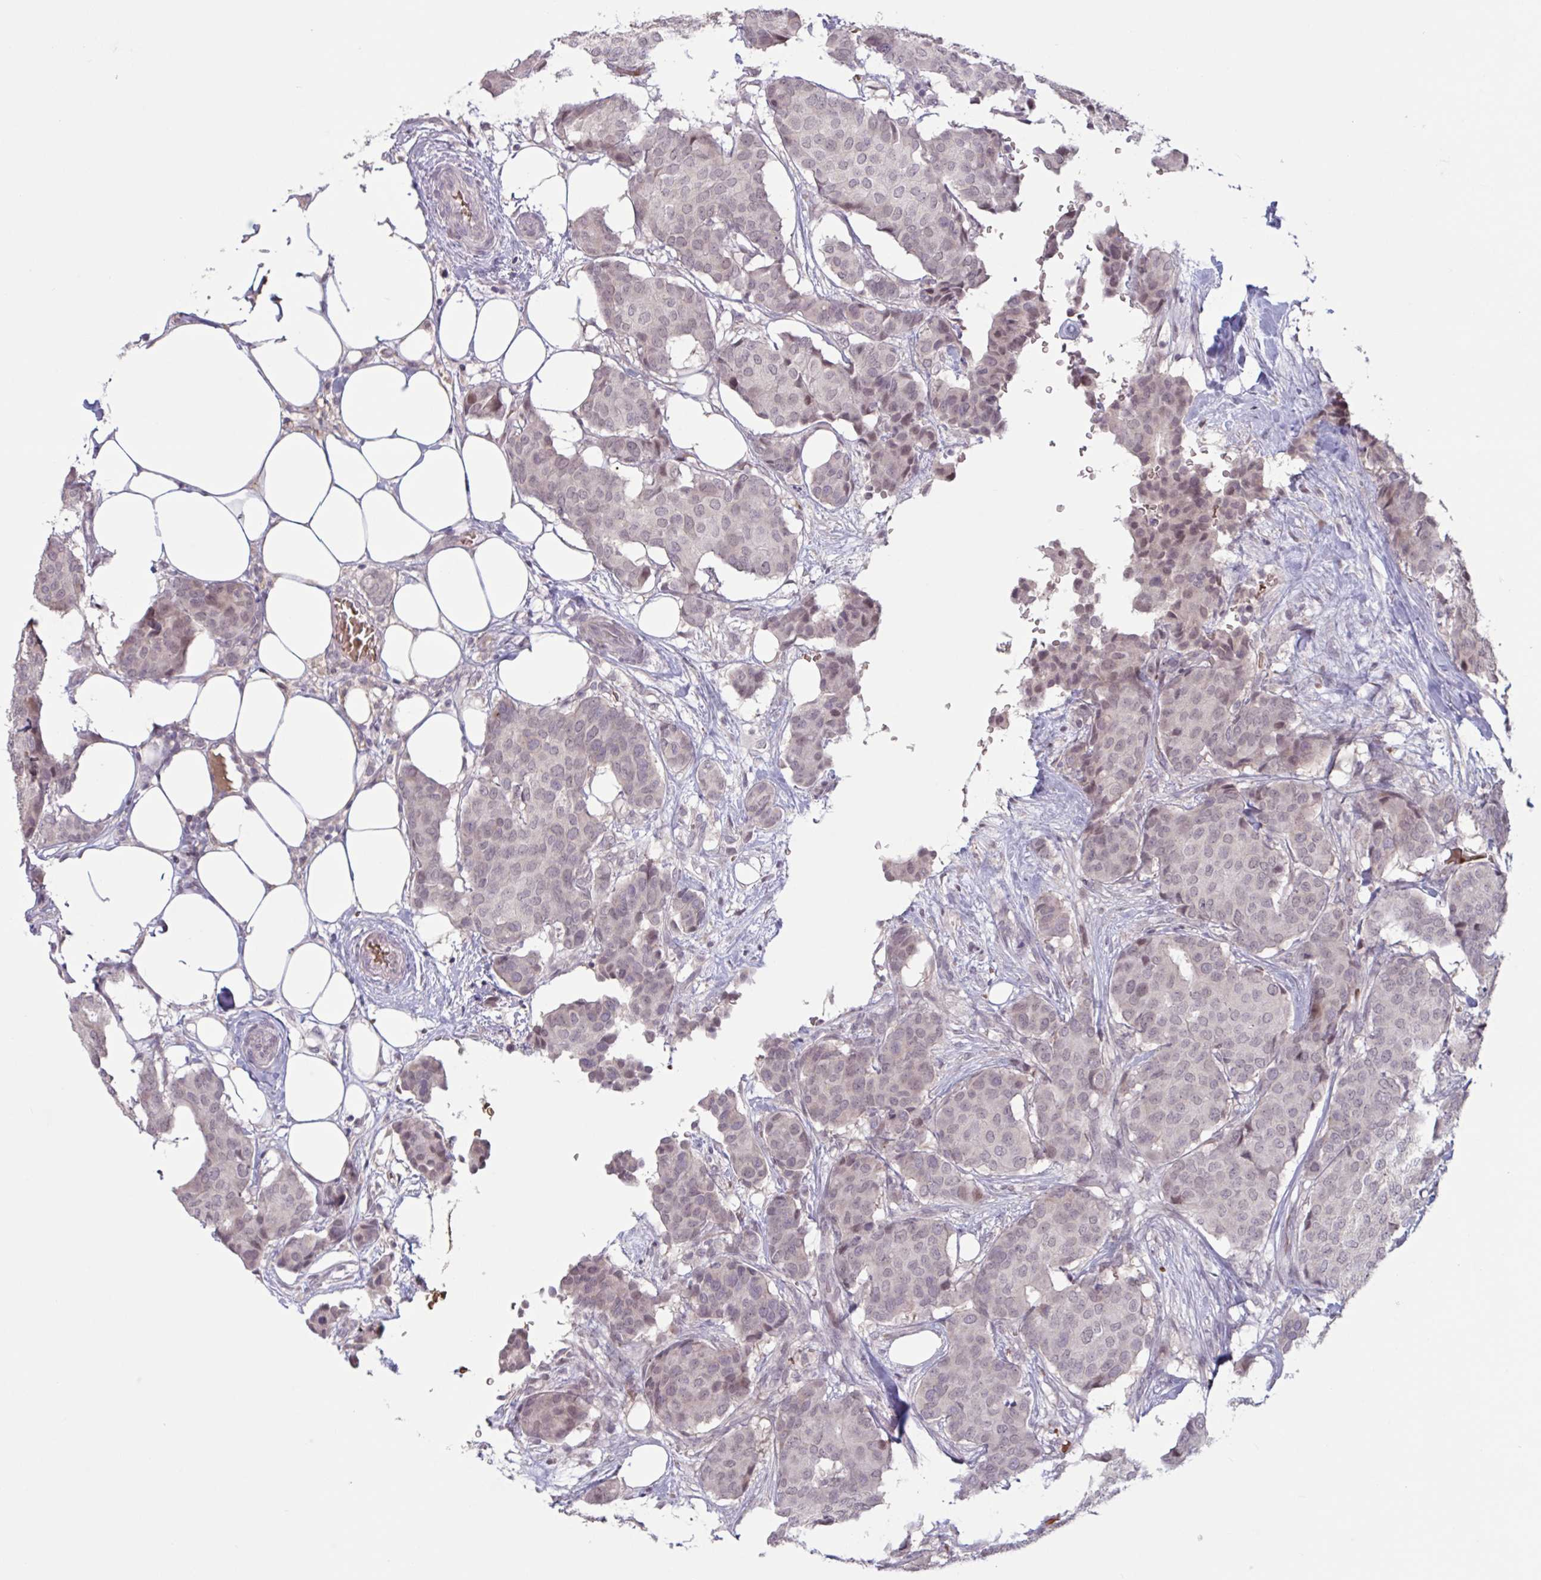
{"staining": {"intensity": "weak", "quantity": "<25%", "location": "nuclear"}, "tissue": "breast cancer", "cell_type": "Tumor cells", "image_type": "cancer", "snomed": [{"axis": "morphology", "description": "Duct carcinoma"}, {"axis": "topography", "description": "Breast"}], "caption": "The photomicrograph reveals no significant positivity in tumor cells of breast cancer (intraductal carcinoma).", "gene": "RFPL4B", "patient": {"sex": "female", "age": 75}}